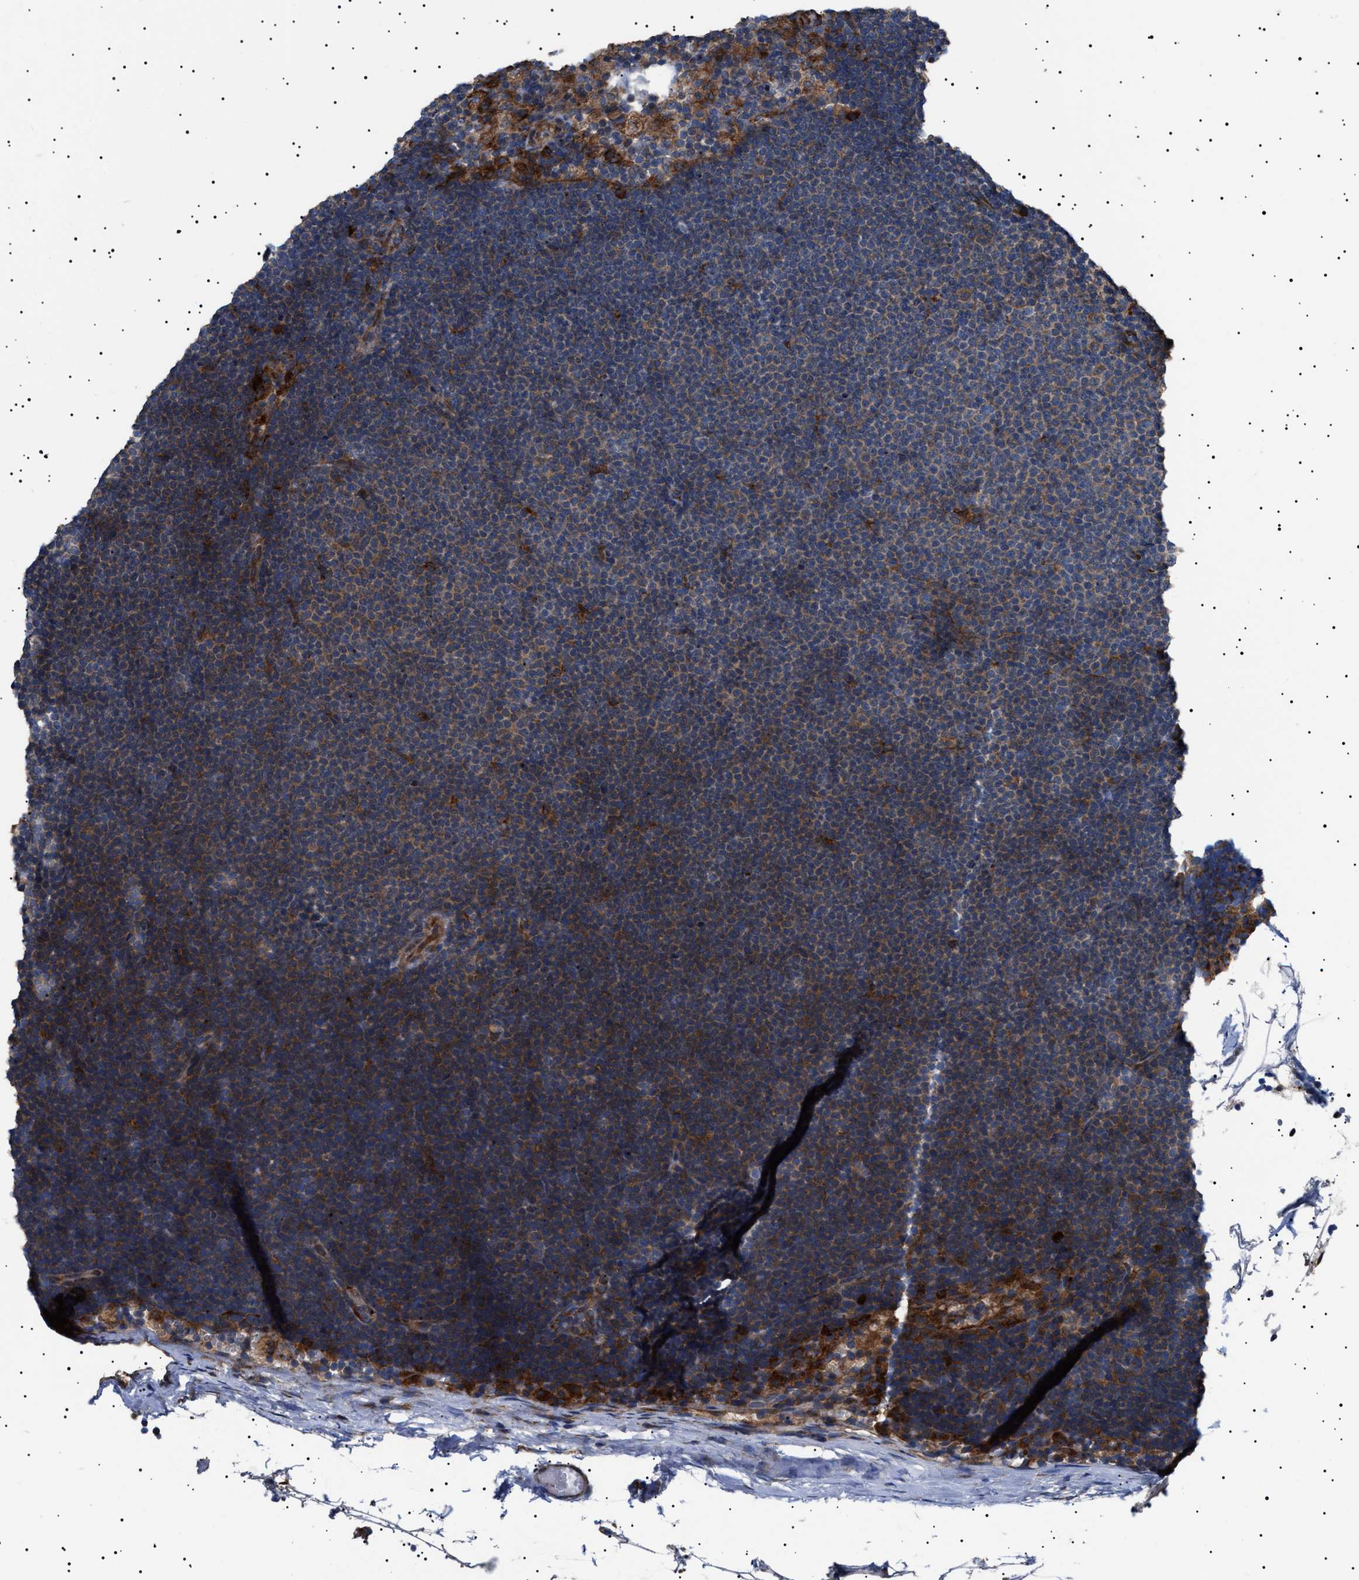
{"staining": {"intensity": "moderate", "quantity": ">75%", "location": "cytoplasmic/membranous"}, "tissue": "lymphoma", "cell_type": "Tumor cells", "image_type": "cancer", "snomed": [{"axis": "morphology", "description": "Malignant lymphoma, non-Hodgkin's type, Low grade"}, {"axis": "topography", "description": "Lymph node"}], "caption": "Immunohistochemical staining of lymphoma shows medium levels of moderate cytoplasmic/membranous positivity in about >75% of tumor cells.", "gene": "TOP1MT", "patient": {"sex": "female", "age": 53}}